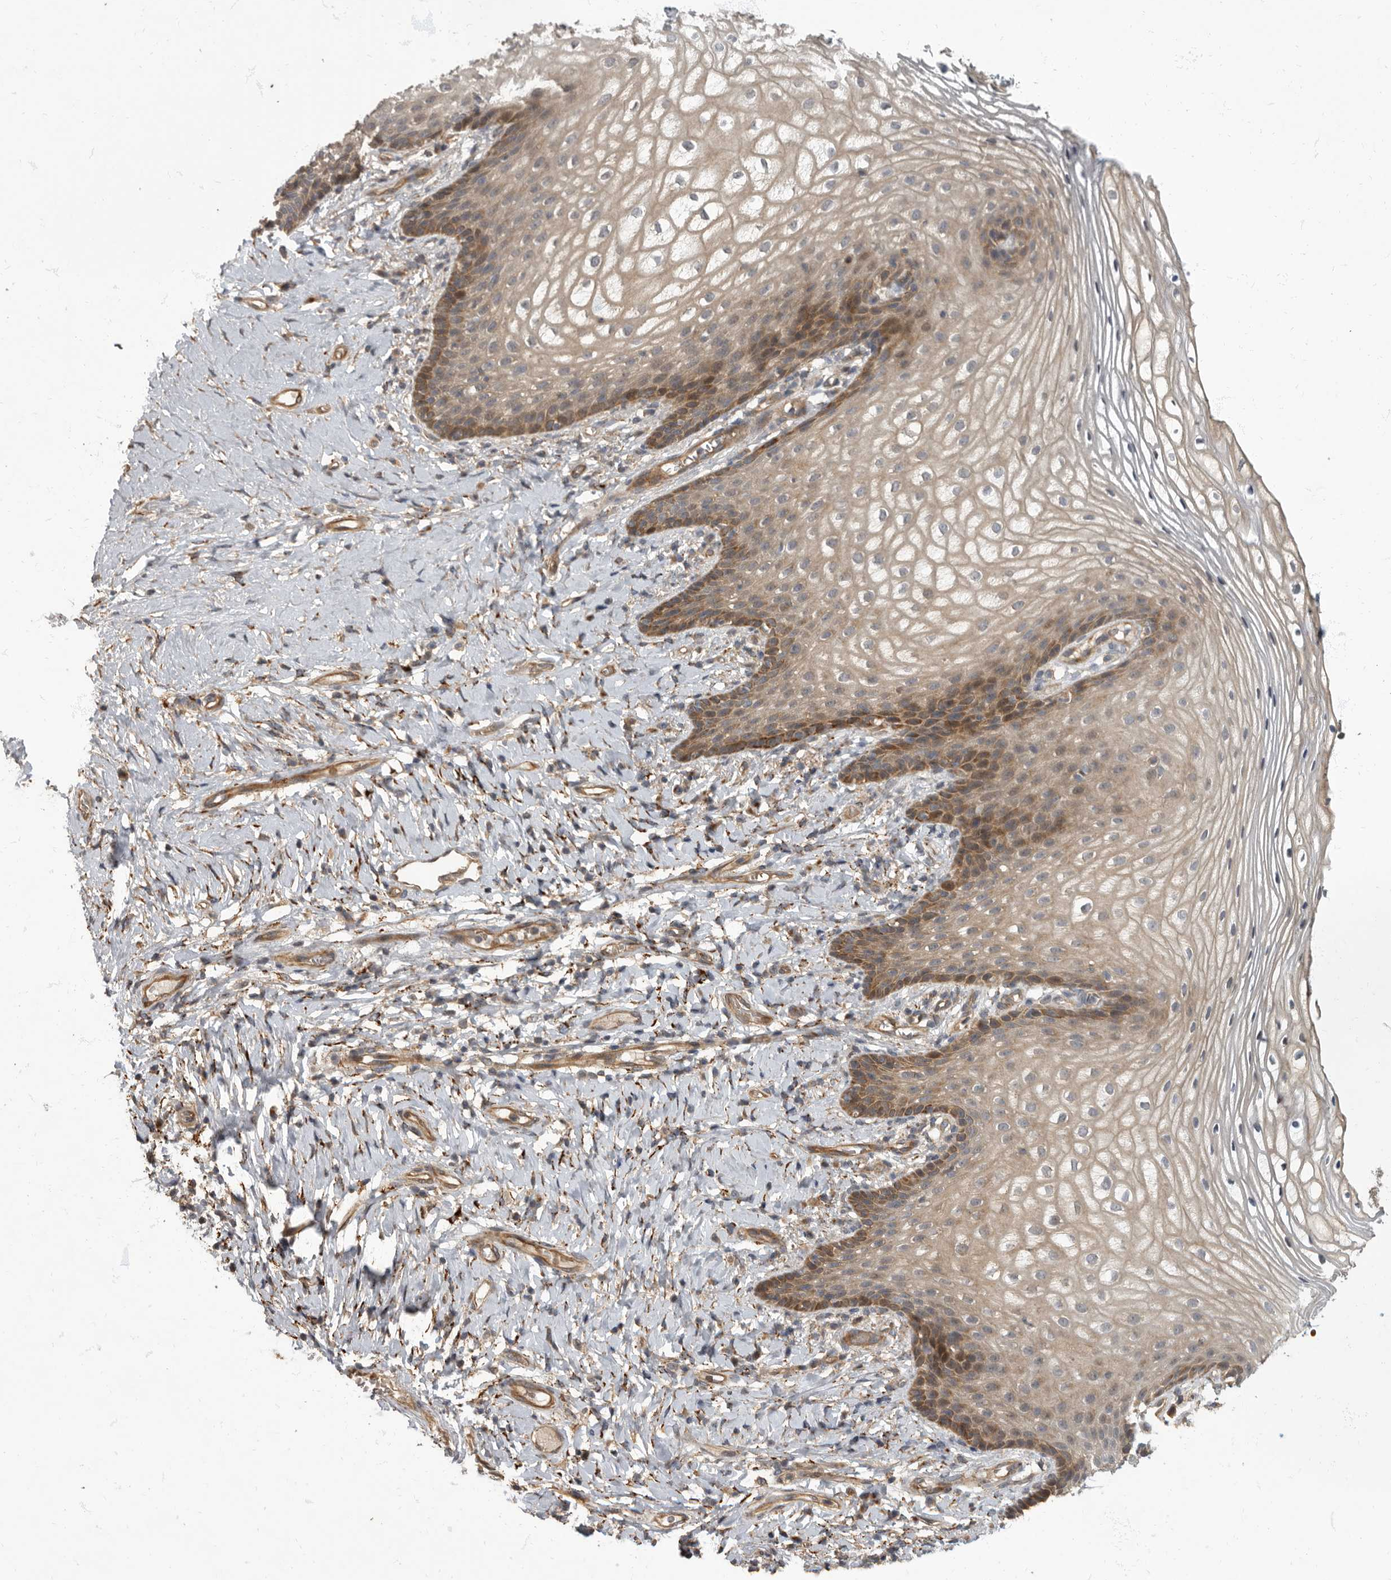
{"staining": {"intensity": "moderate", "quantity": "<25%", "location": "cytoplasmic/membranous"}, "tissue": "vagina", "cell_type": "Squamous epithelial cells", "image_type": "normal", "snomed": [{"axis": "morphology", "description": "Normal tissue, NOS"}, {"axis": "topography", "description": "Vagina"}], "caption": "Protein staining of normal vagina shows moderate cytoplasmic/membranous staining in approximately <25% of squamous epithelial cells. The staining was performed using DAB, with brown indicating positive protein expression. Nuclei are stained blue with hematoxylin.", "gene": "IQCK", "patient": {"sex": "female", "age": 60}}